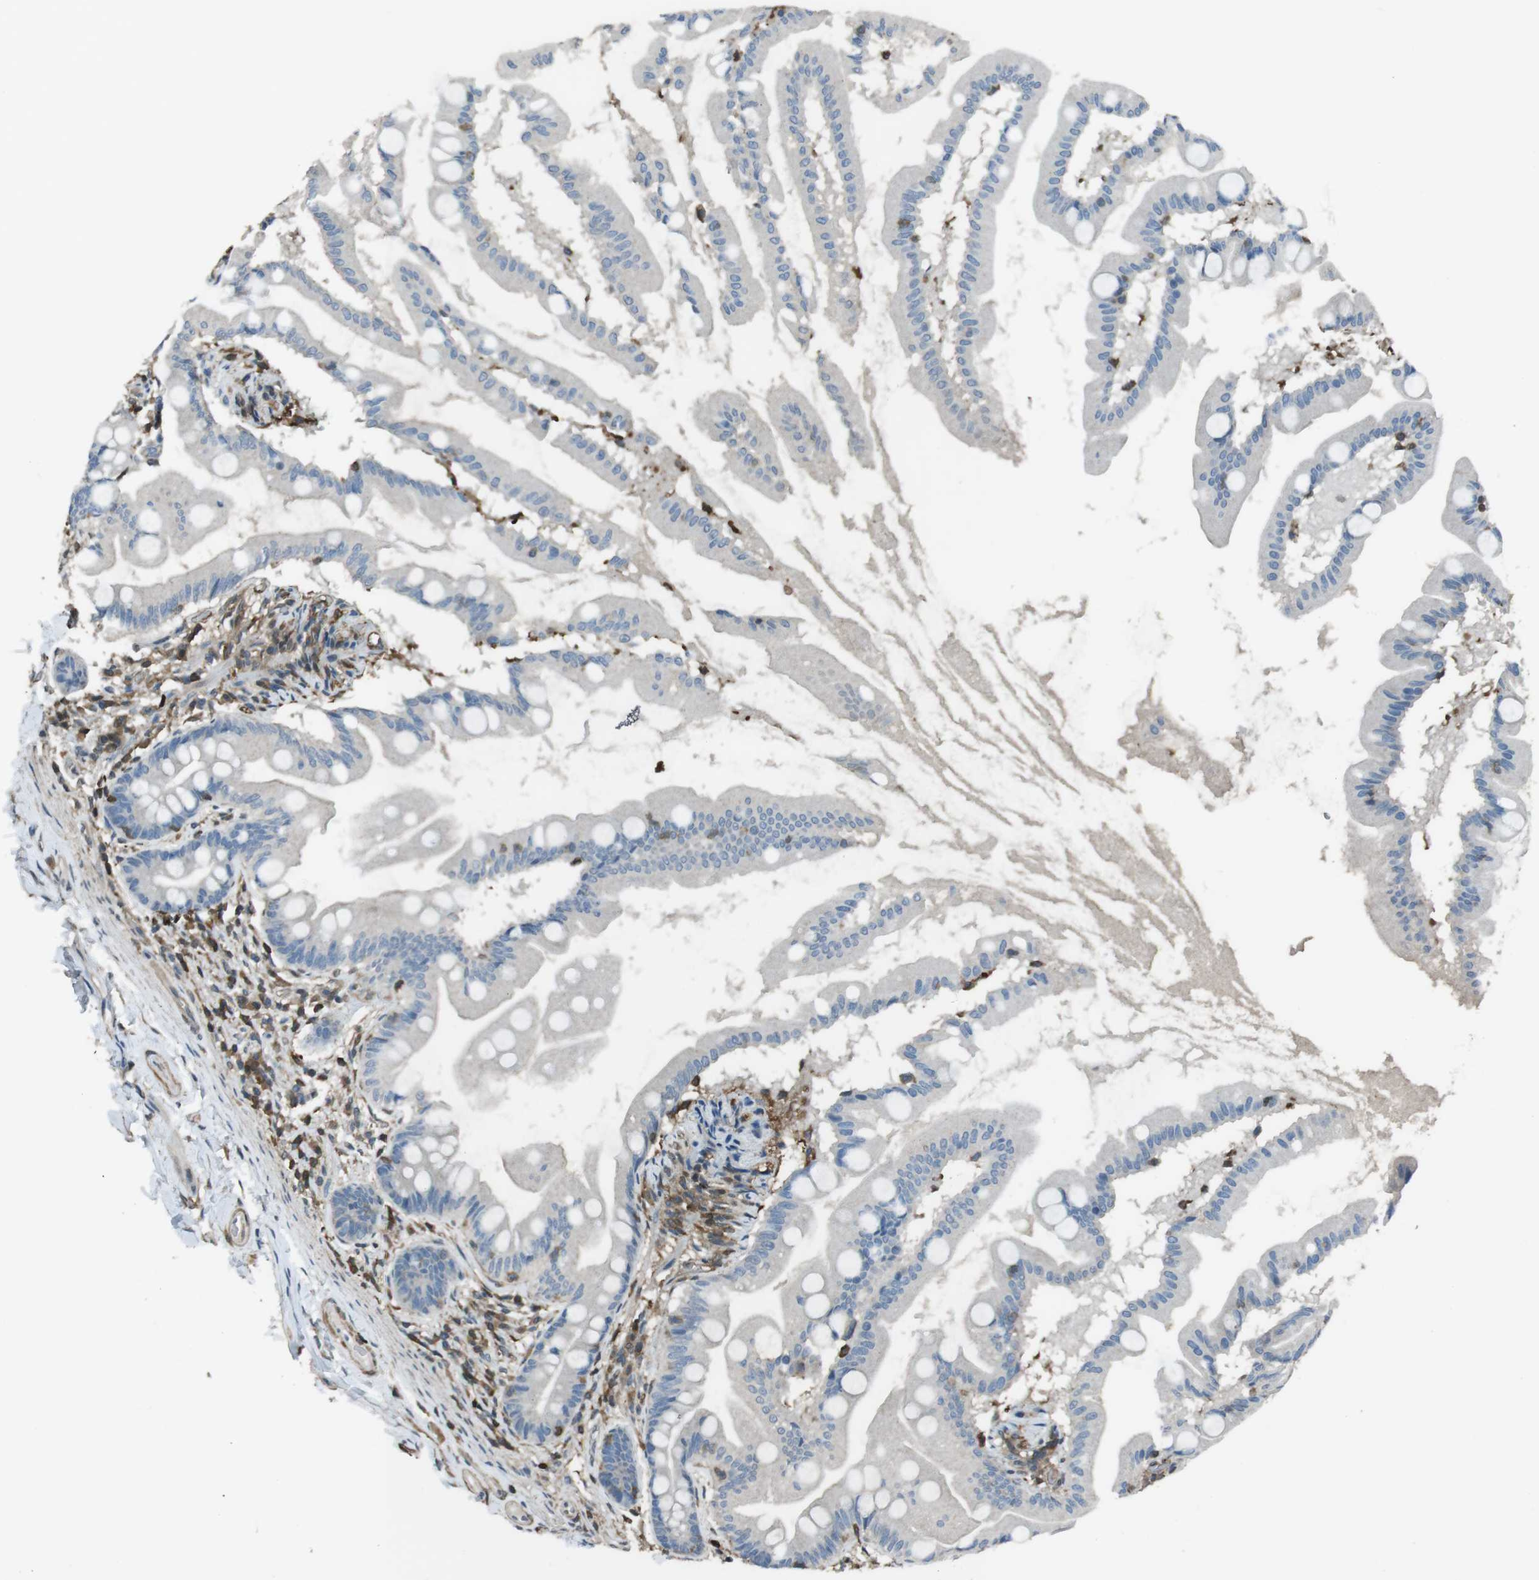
{"staining": {"intensity": "negative", "quantity": "none", "location": "none"}, "tissue": "small intestine", "cell_type": "Glandular cells", "image_type": "normal", "snomed": [{"axis": "morphology", "description": "Normal tissue, NOS"}, {"axis": "topography", "description": "Small intestine"}], "caption": "This micrograph is of unremarkable small intestine stained with IHC to label a protein in brown with the nuclei are counter-stained blue. There is no expression in glandular cells. The staining was performed using DAB to visualize the protein expression in brown, while the nuclei were stained in blue with hematoxylin (Magnification: 20x).", "gene": "TWSG1", "patient": {"sex": "female", "age": 56}}